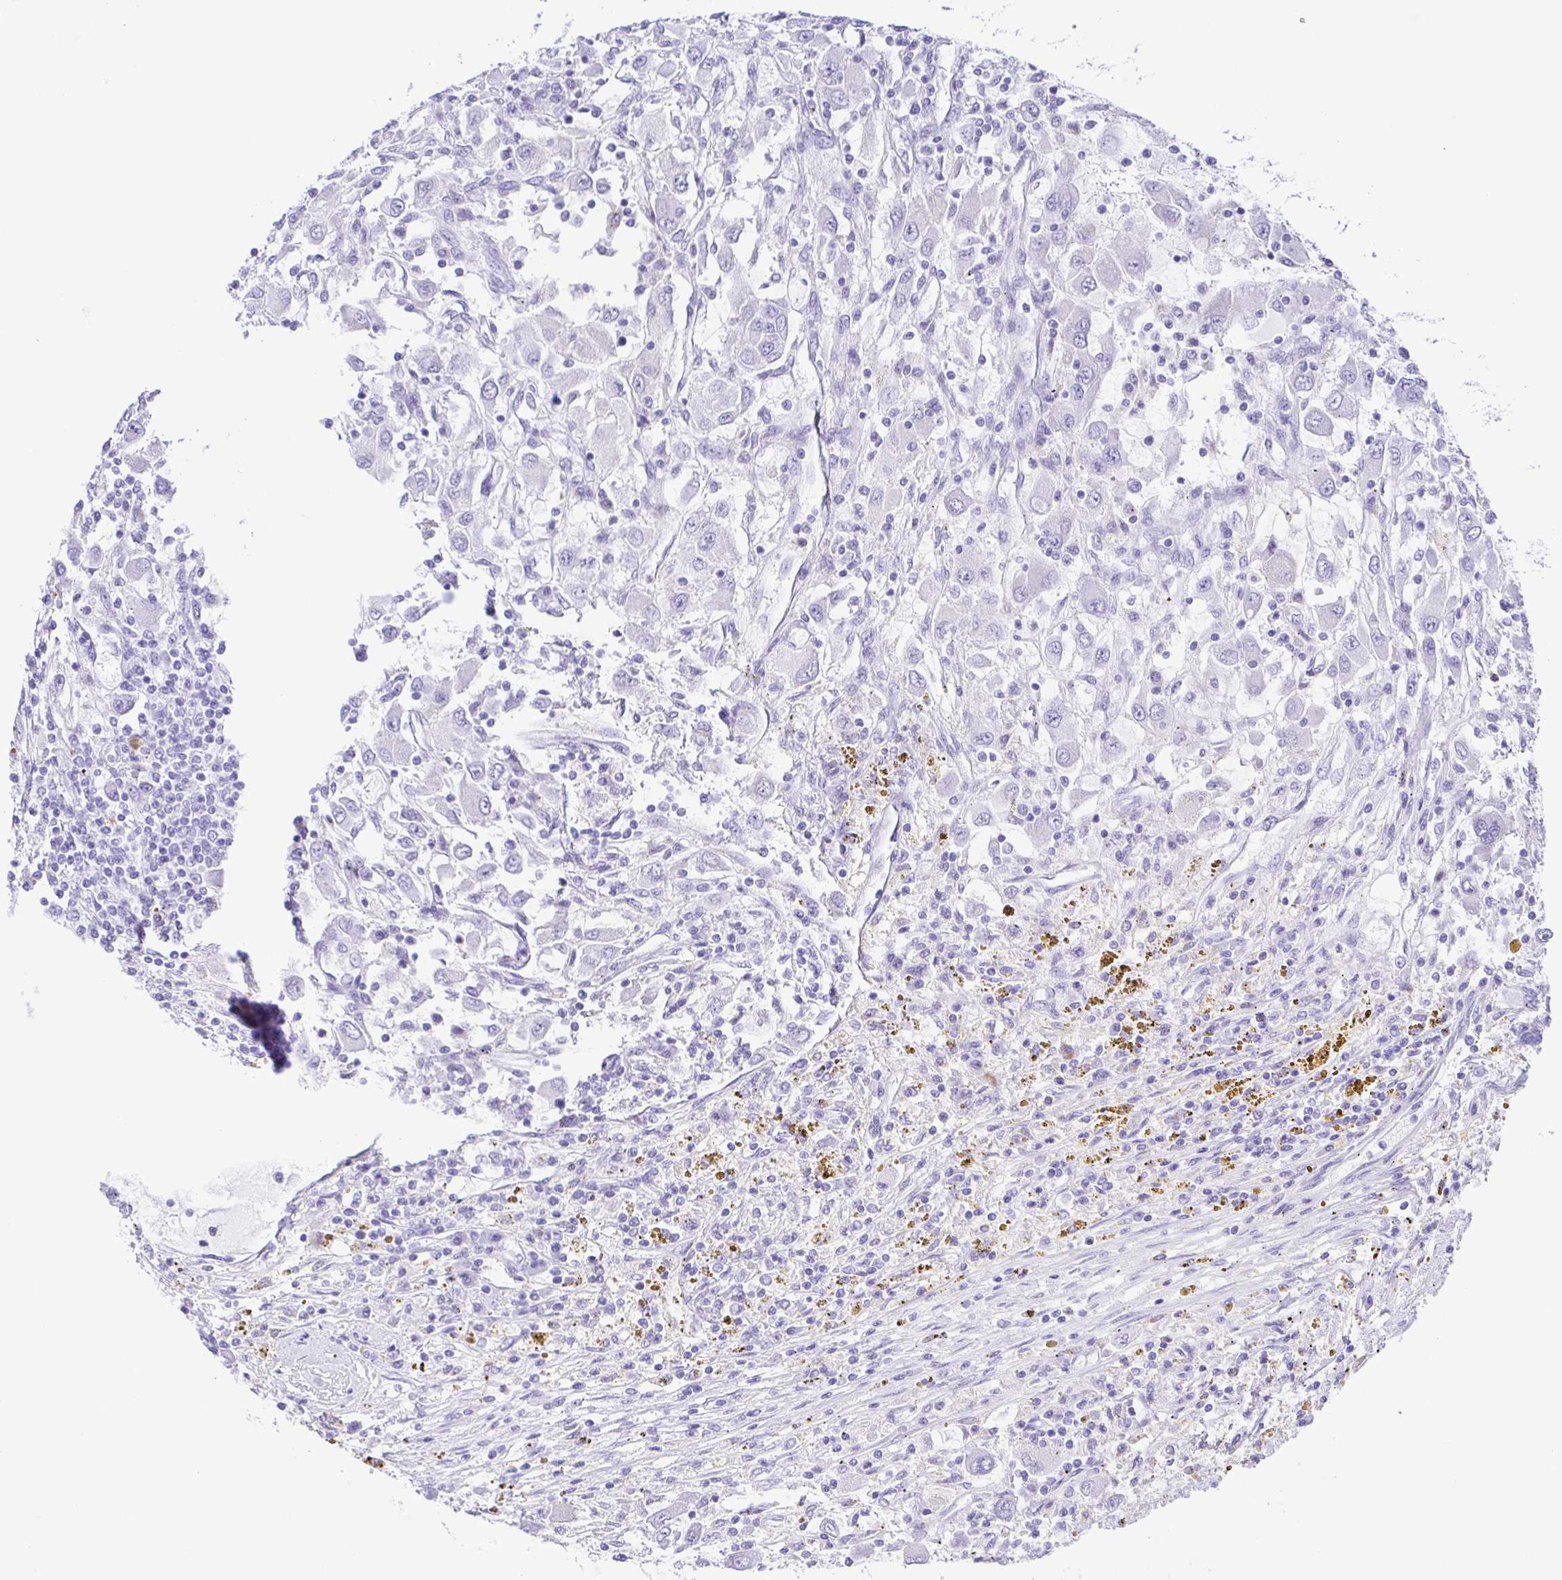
{"staining": {"intensity": "negative", "quantity": "none", "location": "none"}, "tissue": "renal cancer", "cell_type": "Tumor cells", "image_type": "cancer", "snomed": [{"axis": "morphology", "description": "Adenocarcinoma, NOS"}, {"axis": "topography", "description": "Kidney"}], "caption": "A high-resolution photomicrograph shows IHC staining of adenocarcinoma (renal), which shows no significant staining in tumor cells.", "gene": "GPR17", "patient": {"sex": "female", "age": 67}}